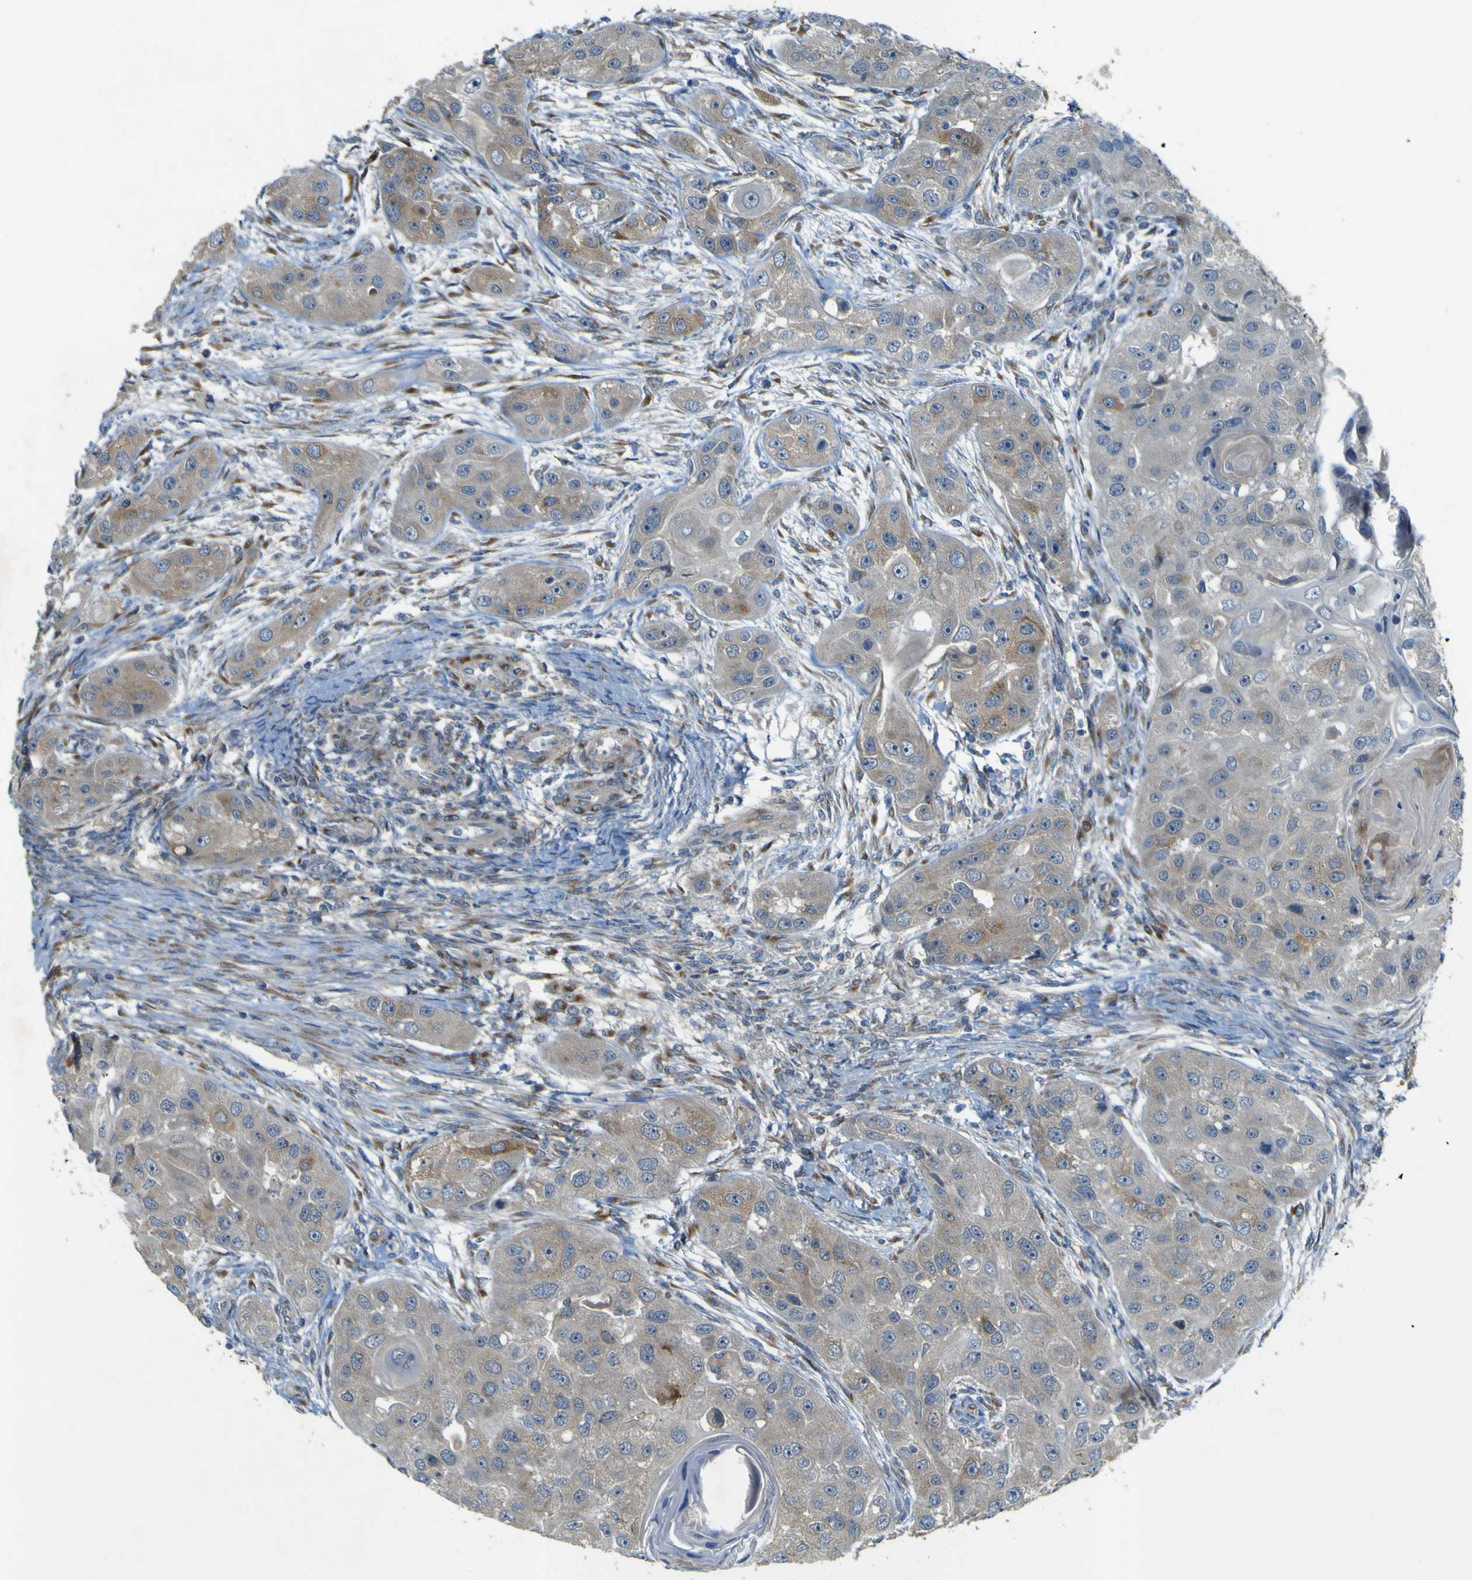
{"staining": {"intensity": "weak", "quantity": "<25%", "location": "cytoplasmic/membranous"}, "tissue": "head and neck cancer", "cell_type": "Tumor cells", "image_type": "cancer", "snomed": [{"axis": "morphology", "description": "Normal tissue, NOS"}, {"axis": "morphology", "description": "Squamous cell carcinoma, NOS"}, {"axis": "topography", "description": "Skeletal muscle"}, {"axis": "topography", "description": "Head-Neck"}], "caption": "An image of human head and neck cancer is negative for staining in tumor cells.", "gene": "IGF2R", "patient": {"sex": "male", "age": 51}}